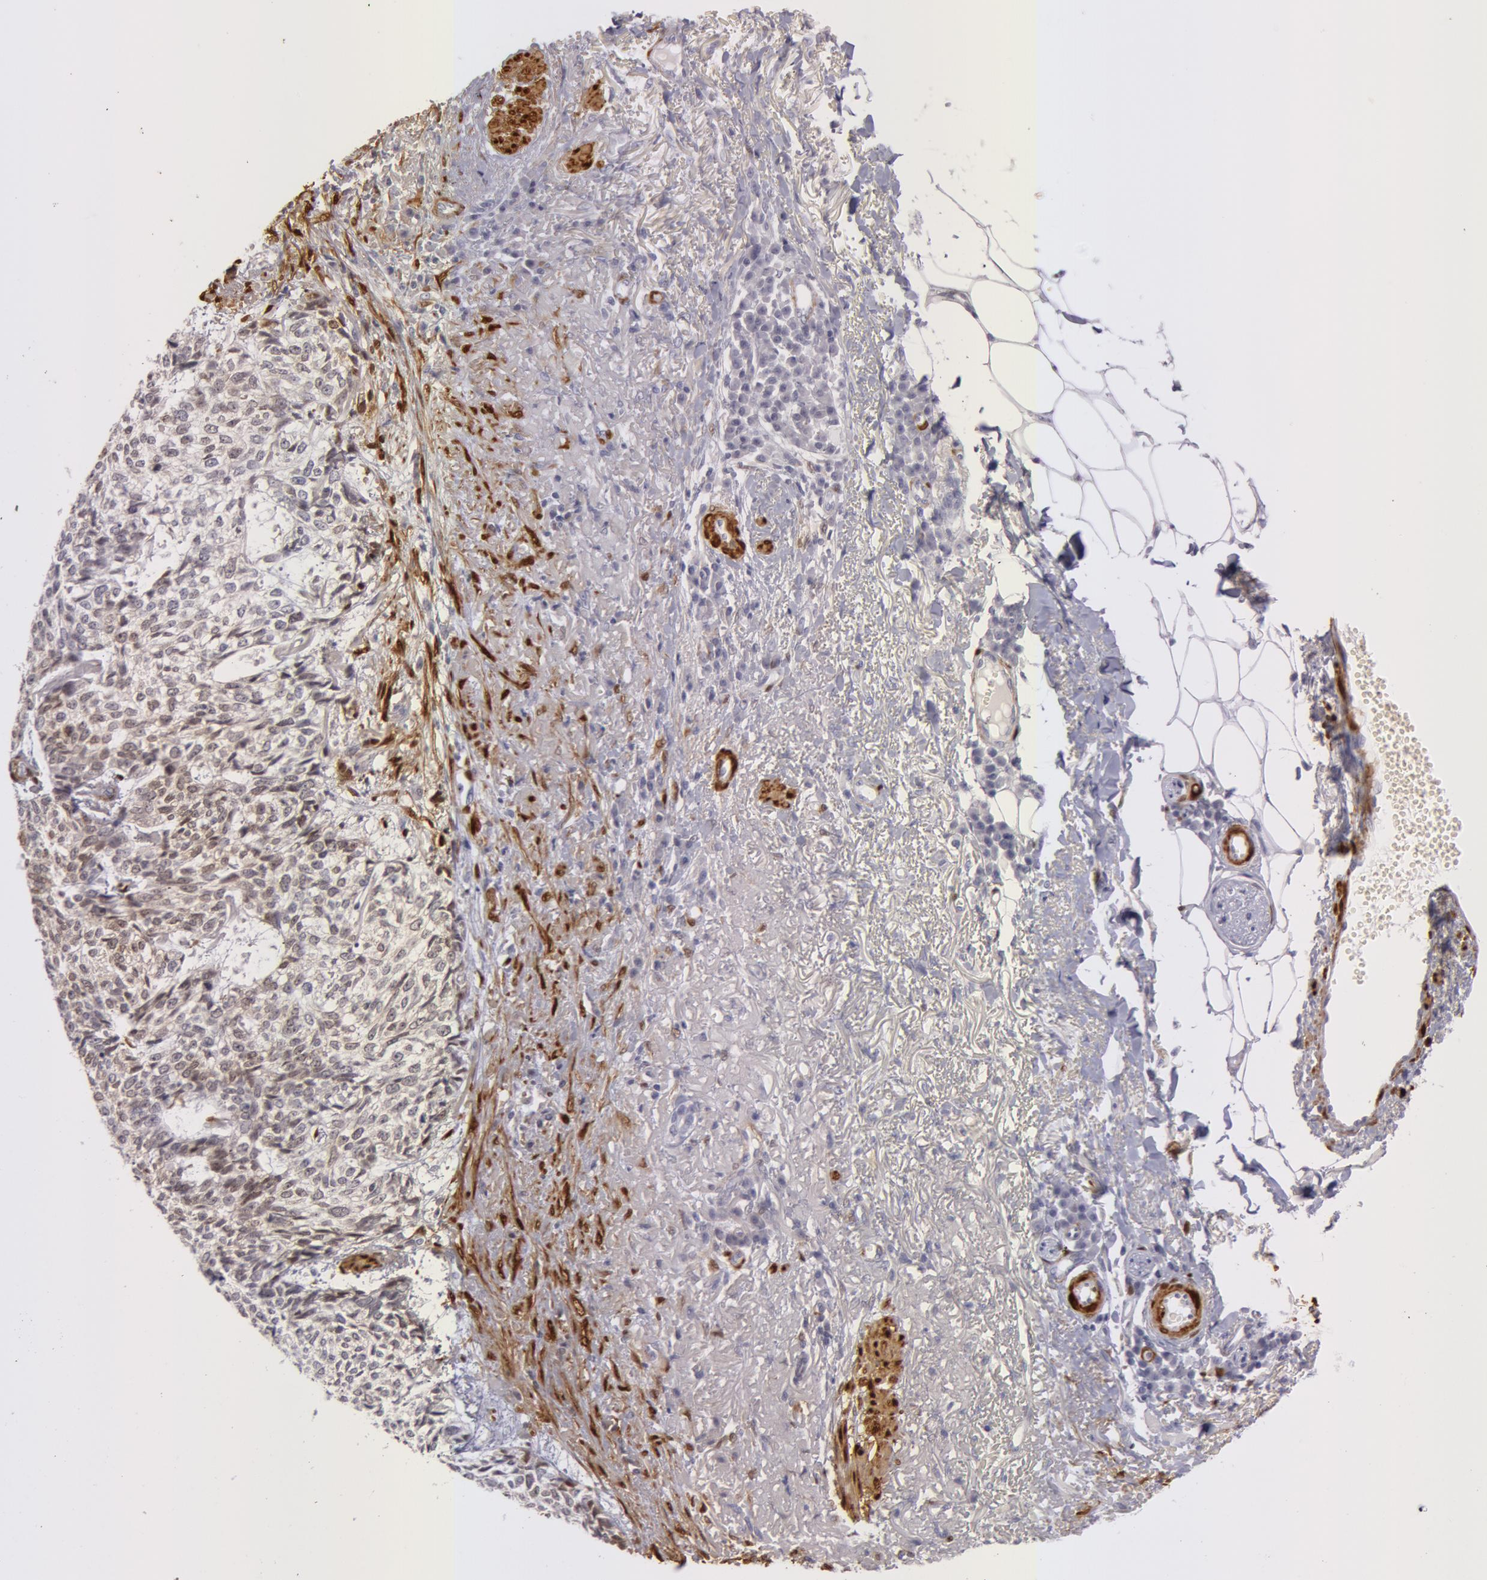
{"staining": {"intensity": "weak", "quantity": "25%-75%", "location": "cytoplasmic/membranous,nuclear"}, "tissue": "skin cancer", "cell_type": "Tumor cells", "image_type": "cancer", "snomed": [{"axis": "morphology", "description": "Basal cell carcinoma"}, {"axis": "topography", "description": "Skin"}], "caption": "Immunohistochemical staining of human basal cell carcinoma (skin) exhibits low levels of weak cytoplasmic/membranous and nuclear expression in about 25%-75% of tumor cells.", "gene": "TAGLN", "patient": {"sex": "female", "age": 89}}